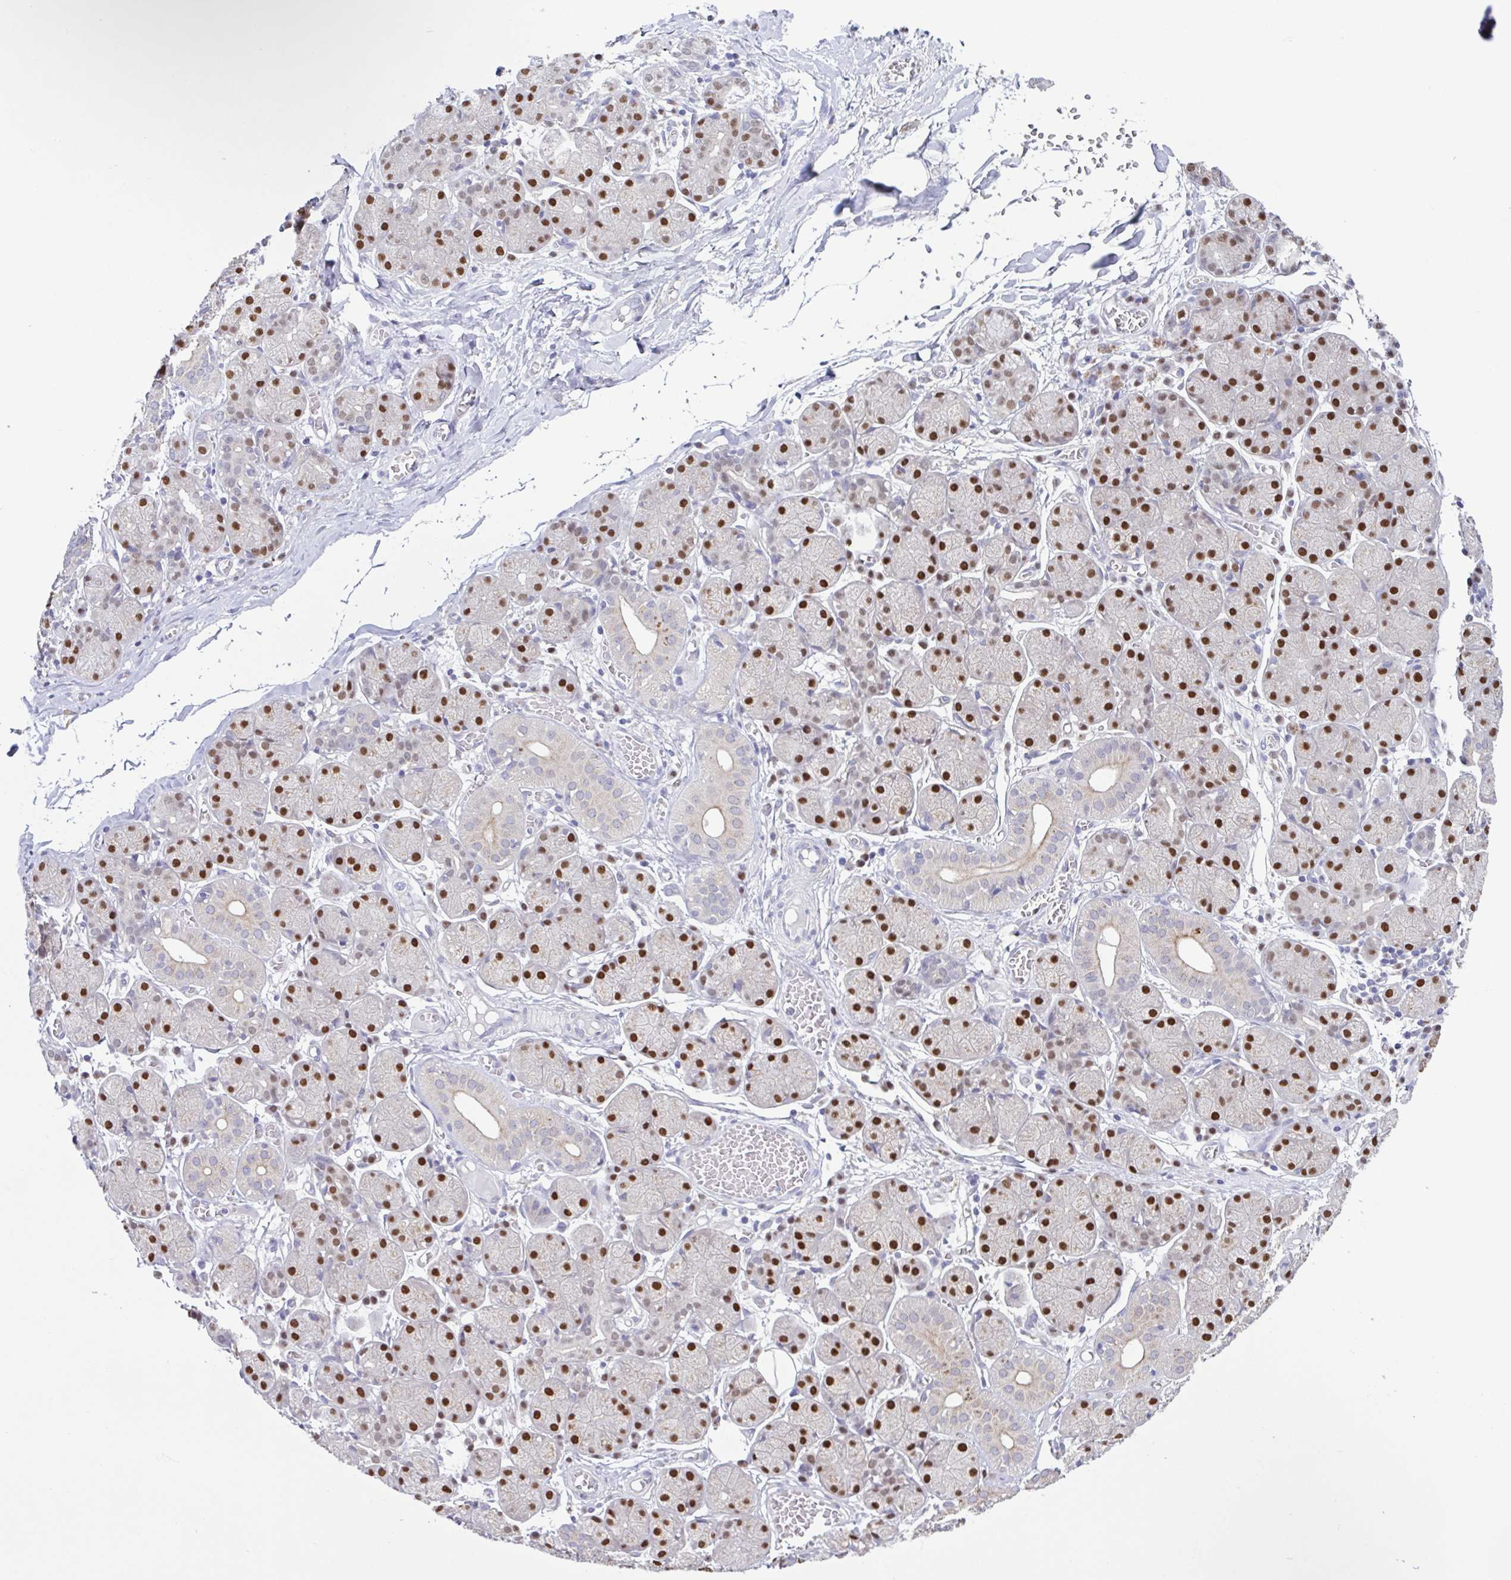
{"staining": {"intensity": "strong", "quantity": "25%-75%", "location": "nuclear"}, "tissue": "salivary gland", "cell_type": "Glandular cells", "image_type": "normal", "snomed": [{"axis": "morphology", "description": "Normal tissue, NOS"}, {"axis": "topography", "description": "Salivary gland"}], "caption": "Glandular cells reveal high levels of strong nuclear expression in about 25%-75% of cells in benign human salivary gland. The staining was performed using DAB (3,3'-diaminobenzidine) to visualize the protein expression in brown, while the nuclei were stained in blue with hematoxylin (Magnification: 20x).", "gene": "UBE2Q1", "patient": {"sex": "female", "age": 24}}